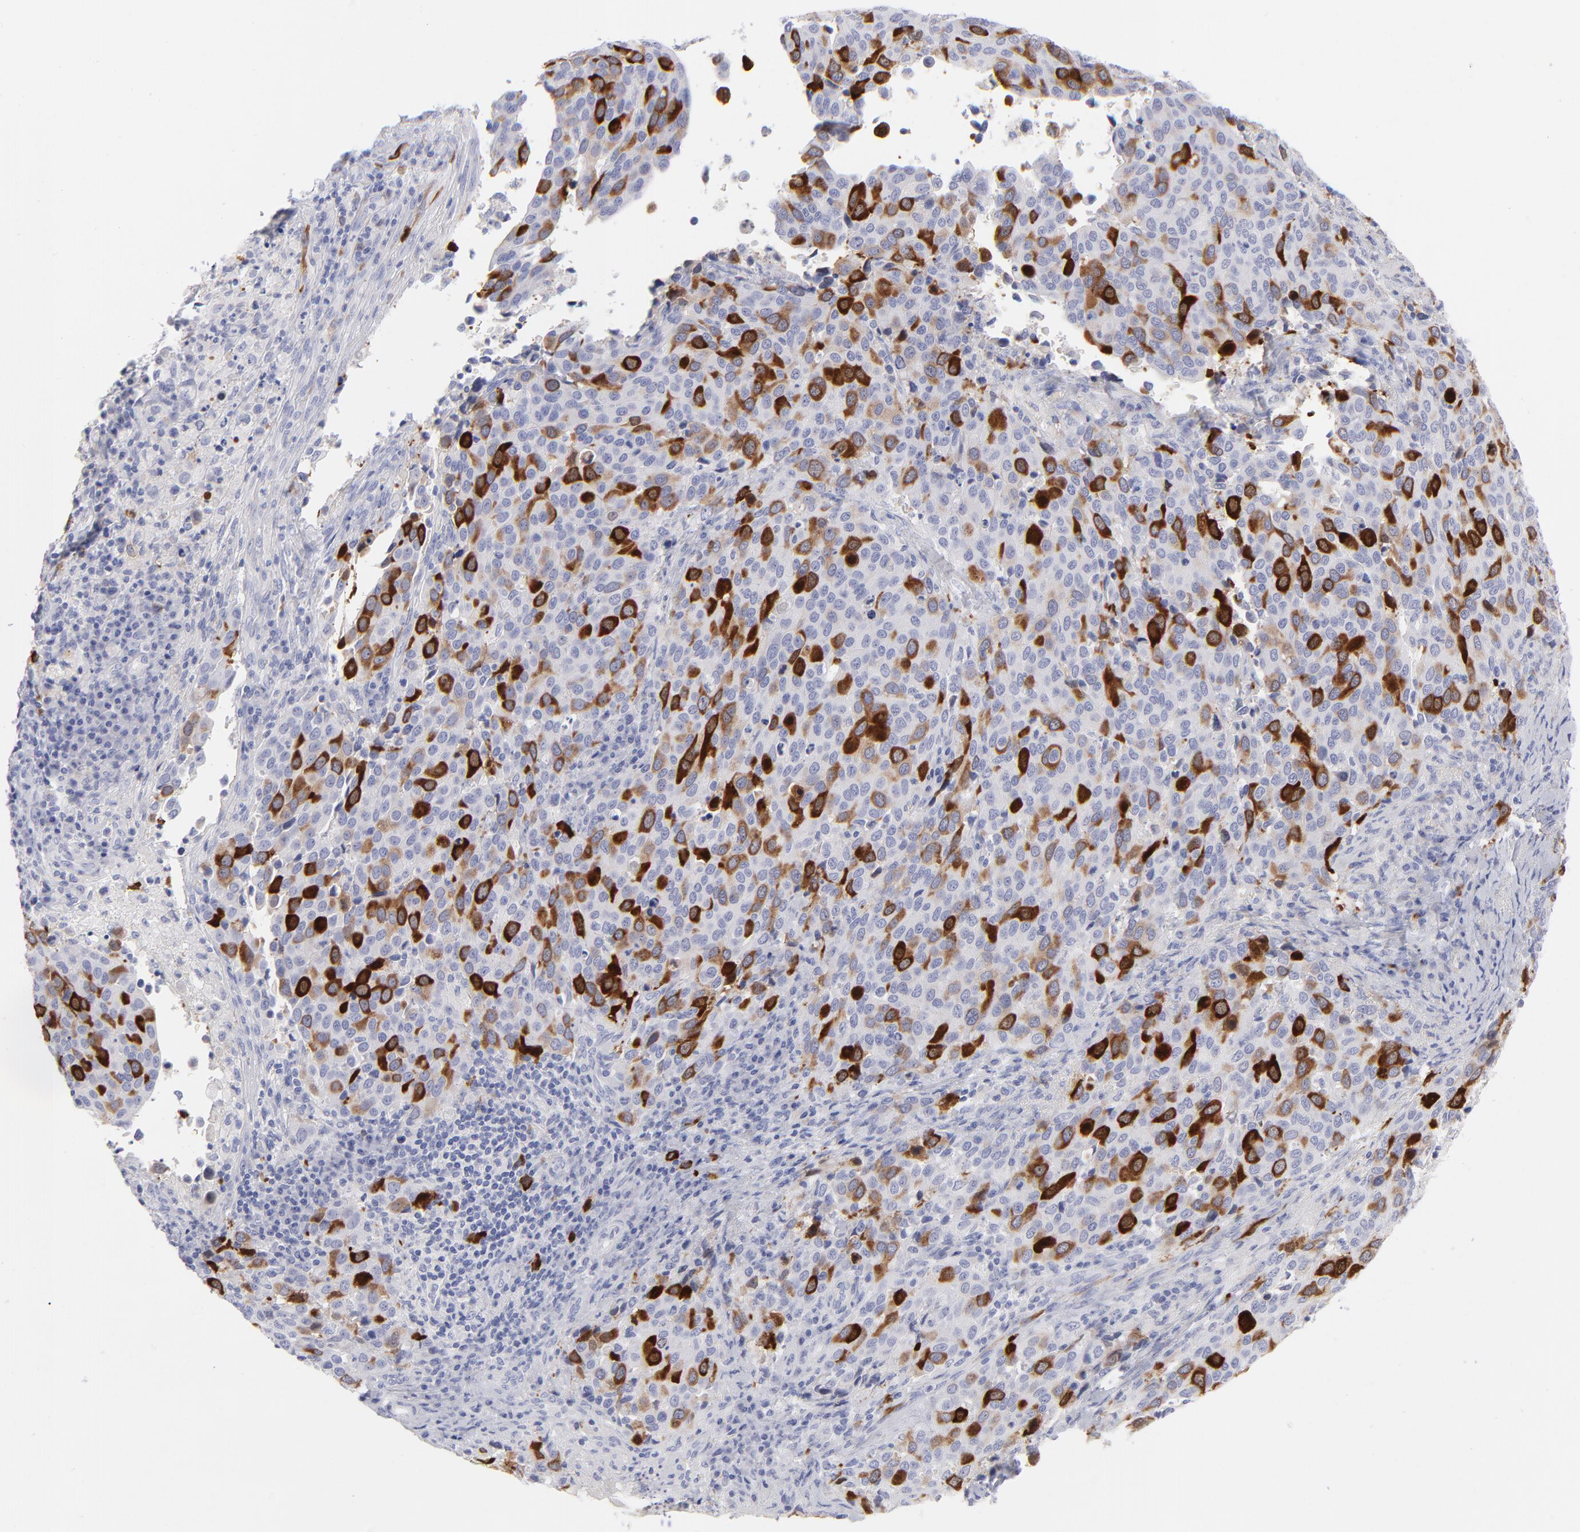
{"staining": {"intensity": "strong", "quantity": "<25%", "location": "cytoplasmic/membranous"}, "tissue": "cervical cancer", "cell_type": "Tumor cells", "image_type": "cancer", "snomed": [{"axis": "morphology", "description": "Squamous cell carcinoma, NOS"}, {"axis": "topography", "description": "Cervix"}], "caption": "Approximately <25% of tumor cells in human squamous cell carcinoma (cervical) reveal strong cytoplasmic/membranous protein positivity as visualized by brown immunohistochemical staining.", "gene": "CCNB1", "patient": {"sex": "female", "age": 54}}